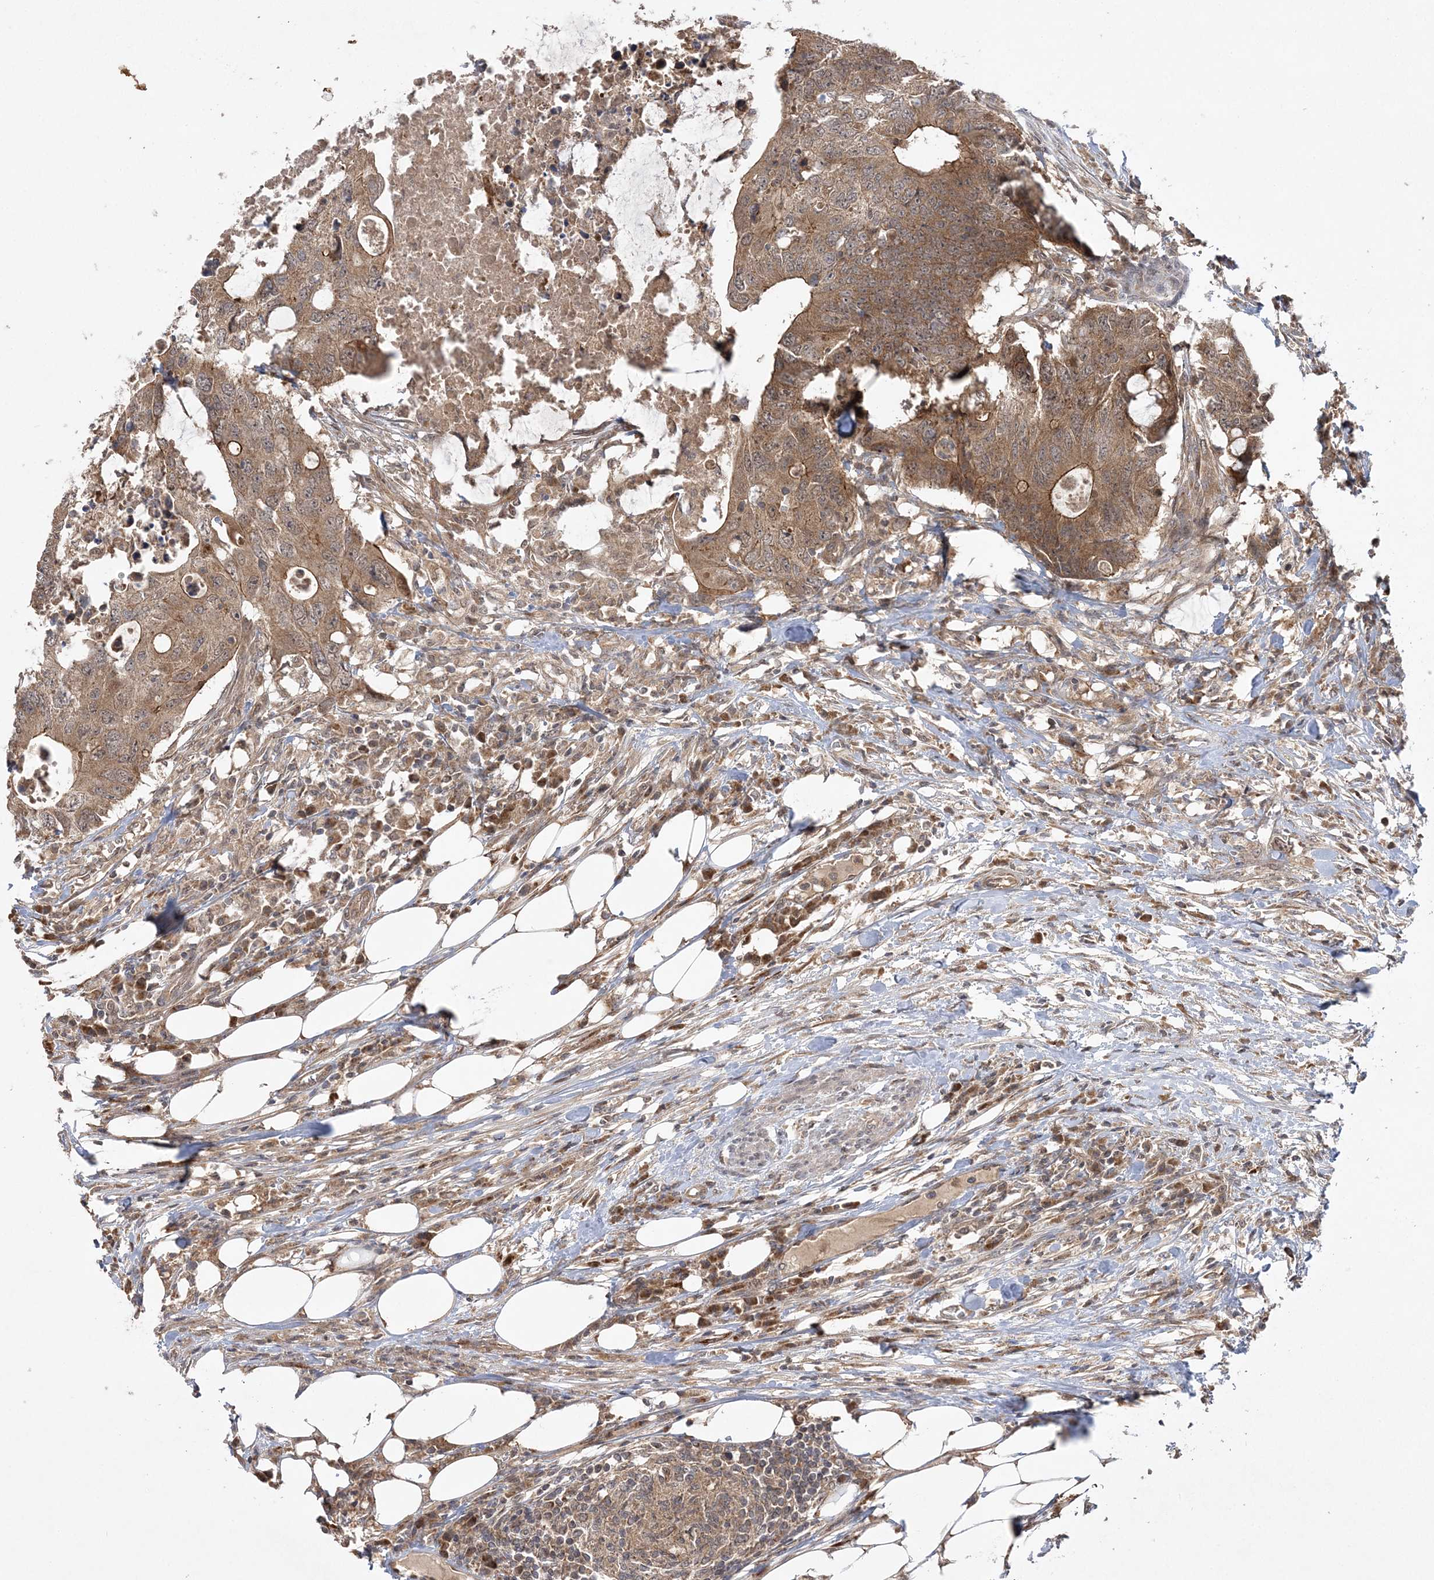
{"staining": {"intensity": "moderate", "quantity": ">75%", "location": "cytoplasmic/membranous"}, "tissue": "colorectal cancer", "cell_type": "Tumor cells", "image_type": "cancer", "snomed": [{"axis": "morphology", "description": "Adenocarcinoma, NOS"}, {"axis": "topography", "description": "Colon"}], "caption": "Approximately >75% of tumor cells in colorectal adenocarcinoma demonstrate moderate cytoplasmic/membranous protein expression as visualized by brown immunohistochemical staining.", "gene": "MMADHC", "patient": {"sex": "male", "age": 71}}